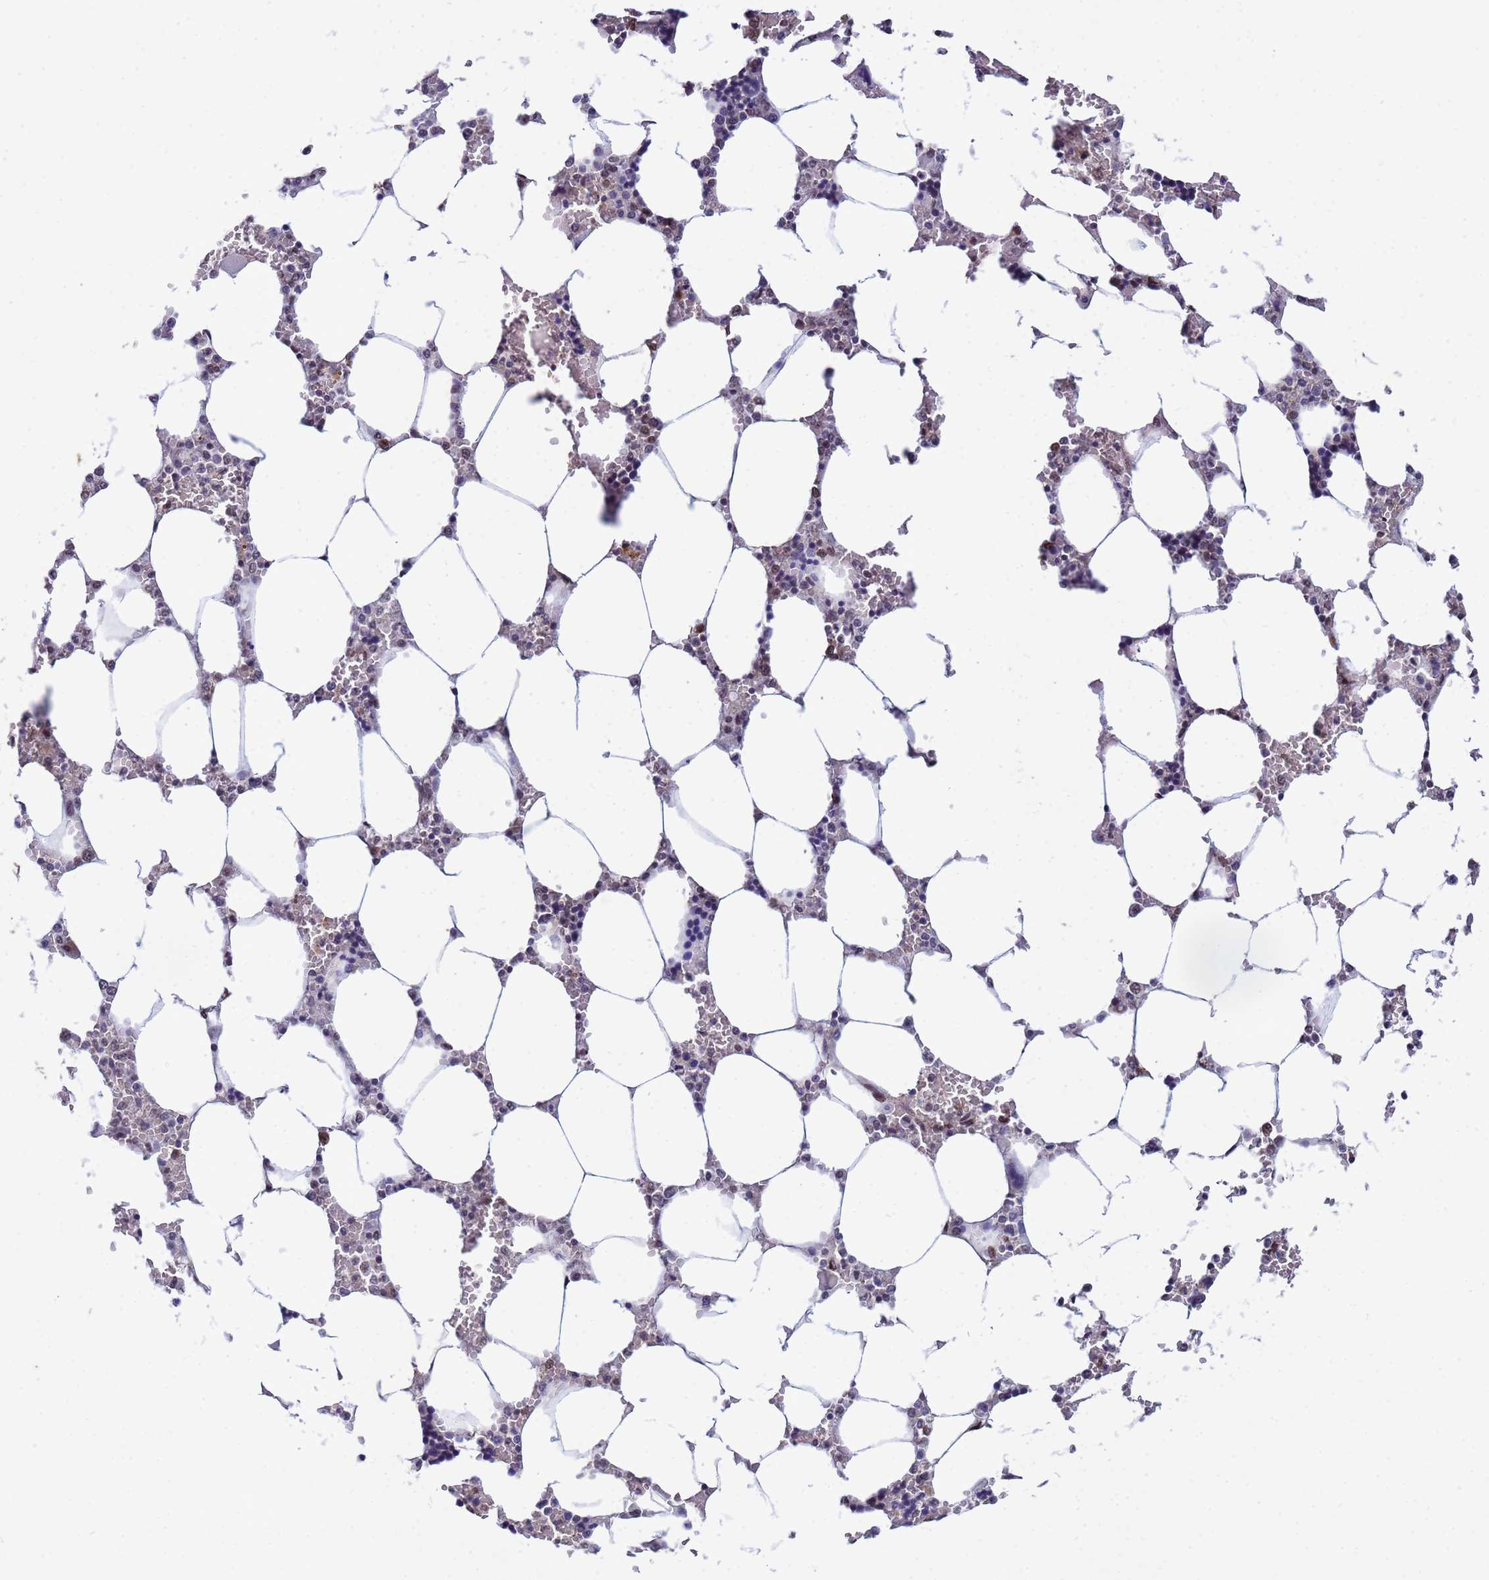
{"staining": {"intensity": "moderate", "quantity": "<25%", "location": "nuclear"}, "tissue": "bone marrow", "cell_type": "Hematopoietic cells", "image_type": "normal", "snomed": [{"axis": "morphology", "description": "Normal tissue, NOS"}, {"axis": "topography", "description": "Bone marrow"}], "caption": "Immunohistochemistry (DAB (3,3'-diaminobenzidine)) staining of normal human bone marrow exhibits moderate nuclear protein expression in approximately <25% of hematopoietic cells.", "gene": "TRIP6", "patient": {"sex": "male", "age": 64}}